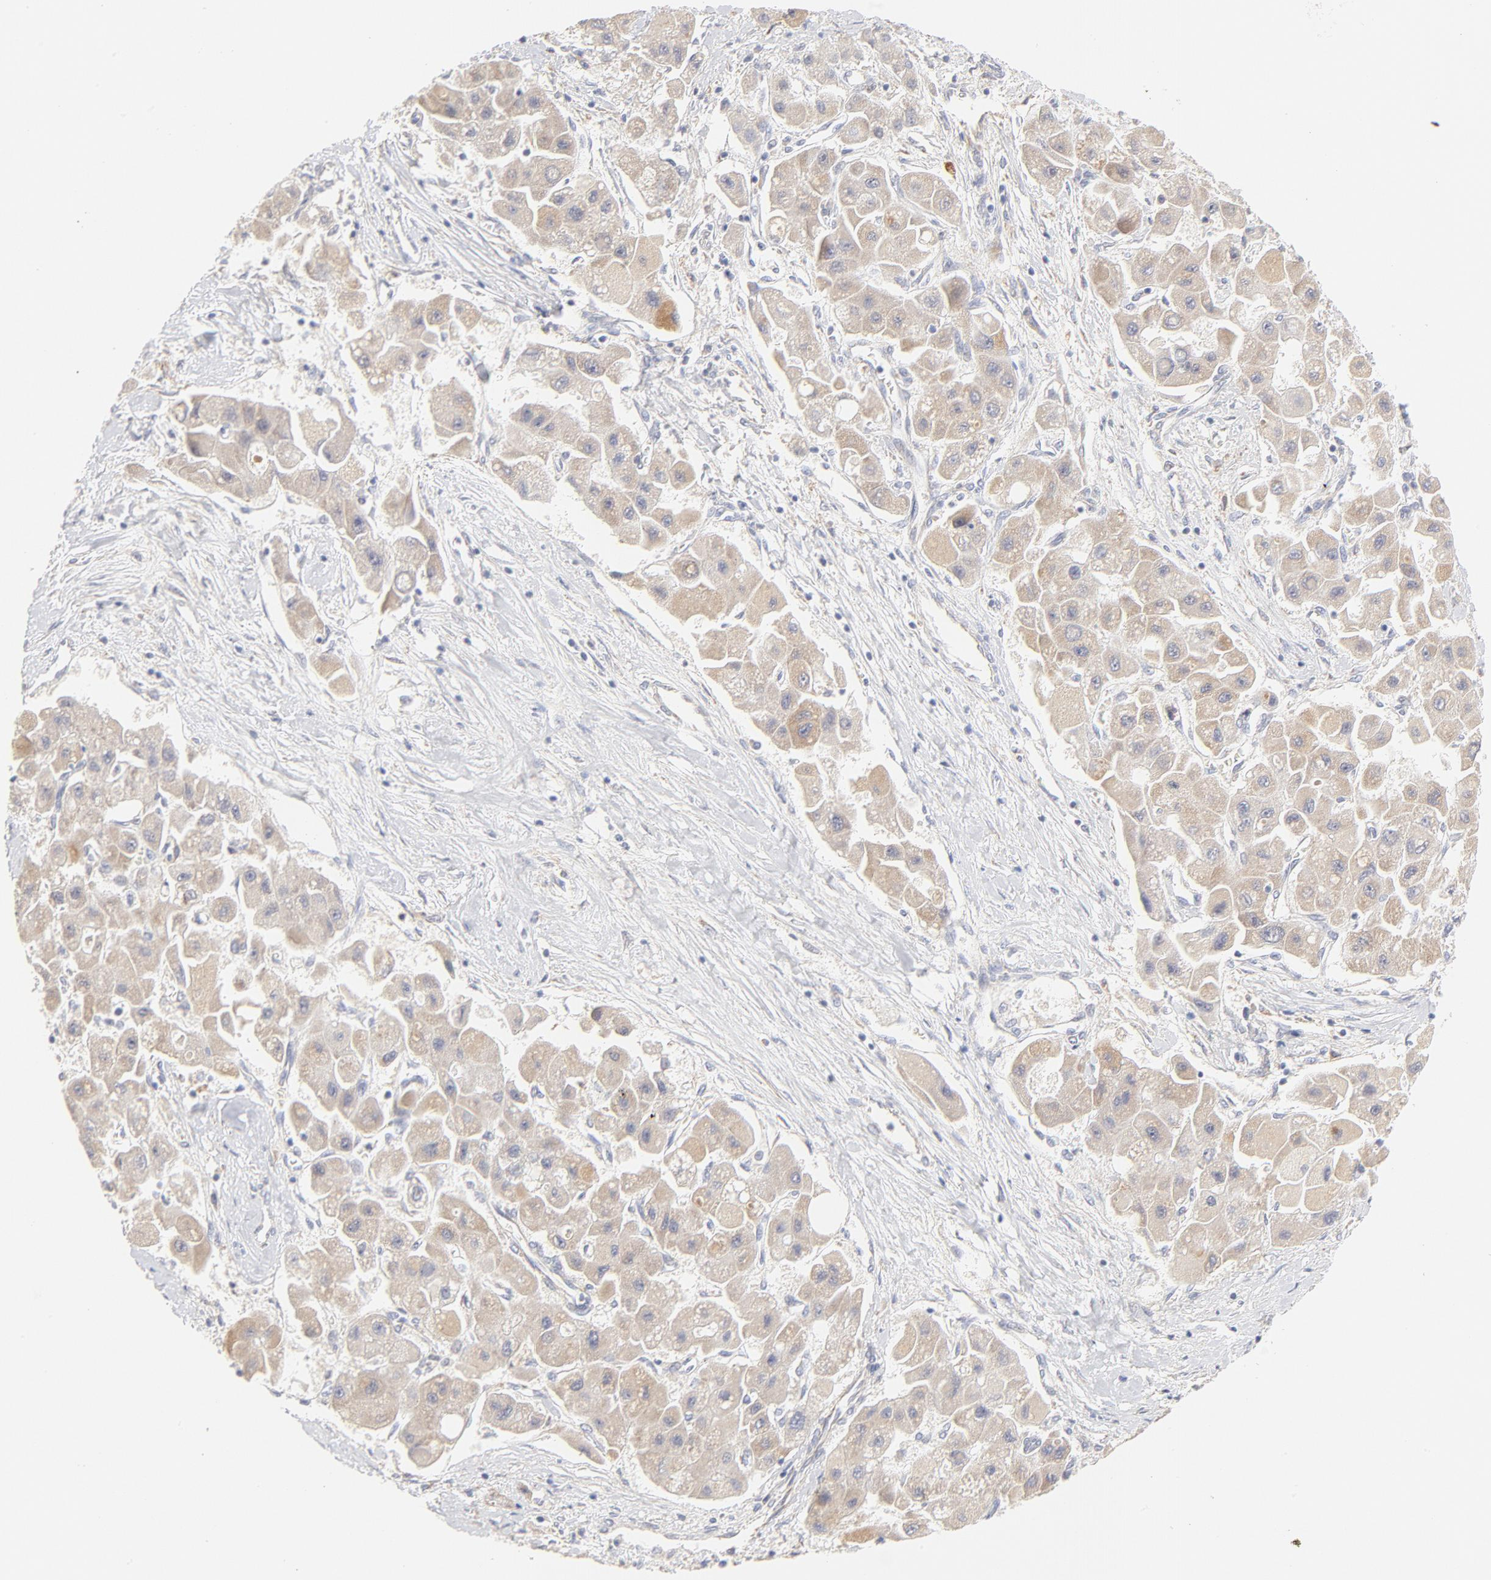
{"staining": {"intensity": "weak", "quantity": ">75%", "location": "cytoplasmic/membranous"}, "tissue": "liver cancer", "cell_type": "Tumor cells", "image_type": "cancer", "snomed": [{"axis": "morphology", "description": "Carcinoma, Hepatocellular, NOS"}, {"axis": "topography", "description": "Liver"}], "caption": "IHC photomicrograph of neoplastic tissue: human liver hepatocellular carcinoma stained using immunohistochemistry displays low levels of weak protein expression localized specifically in the cytoplasmic/membranous of tumor cells, appearing as a cytoplasmic/membranous brown color.", "gene": "MTERF2", "patient": {"sex": "male", "age": 24}}